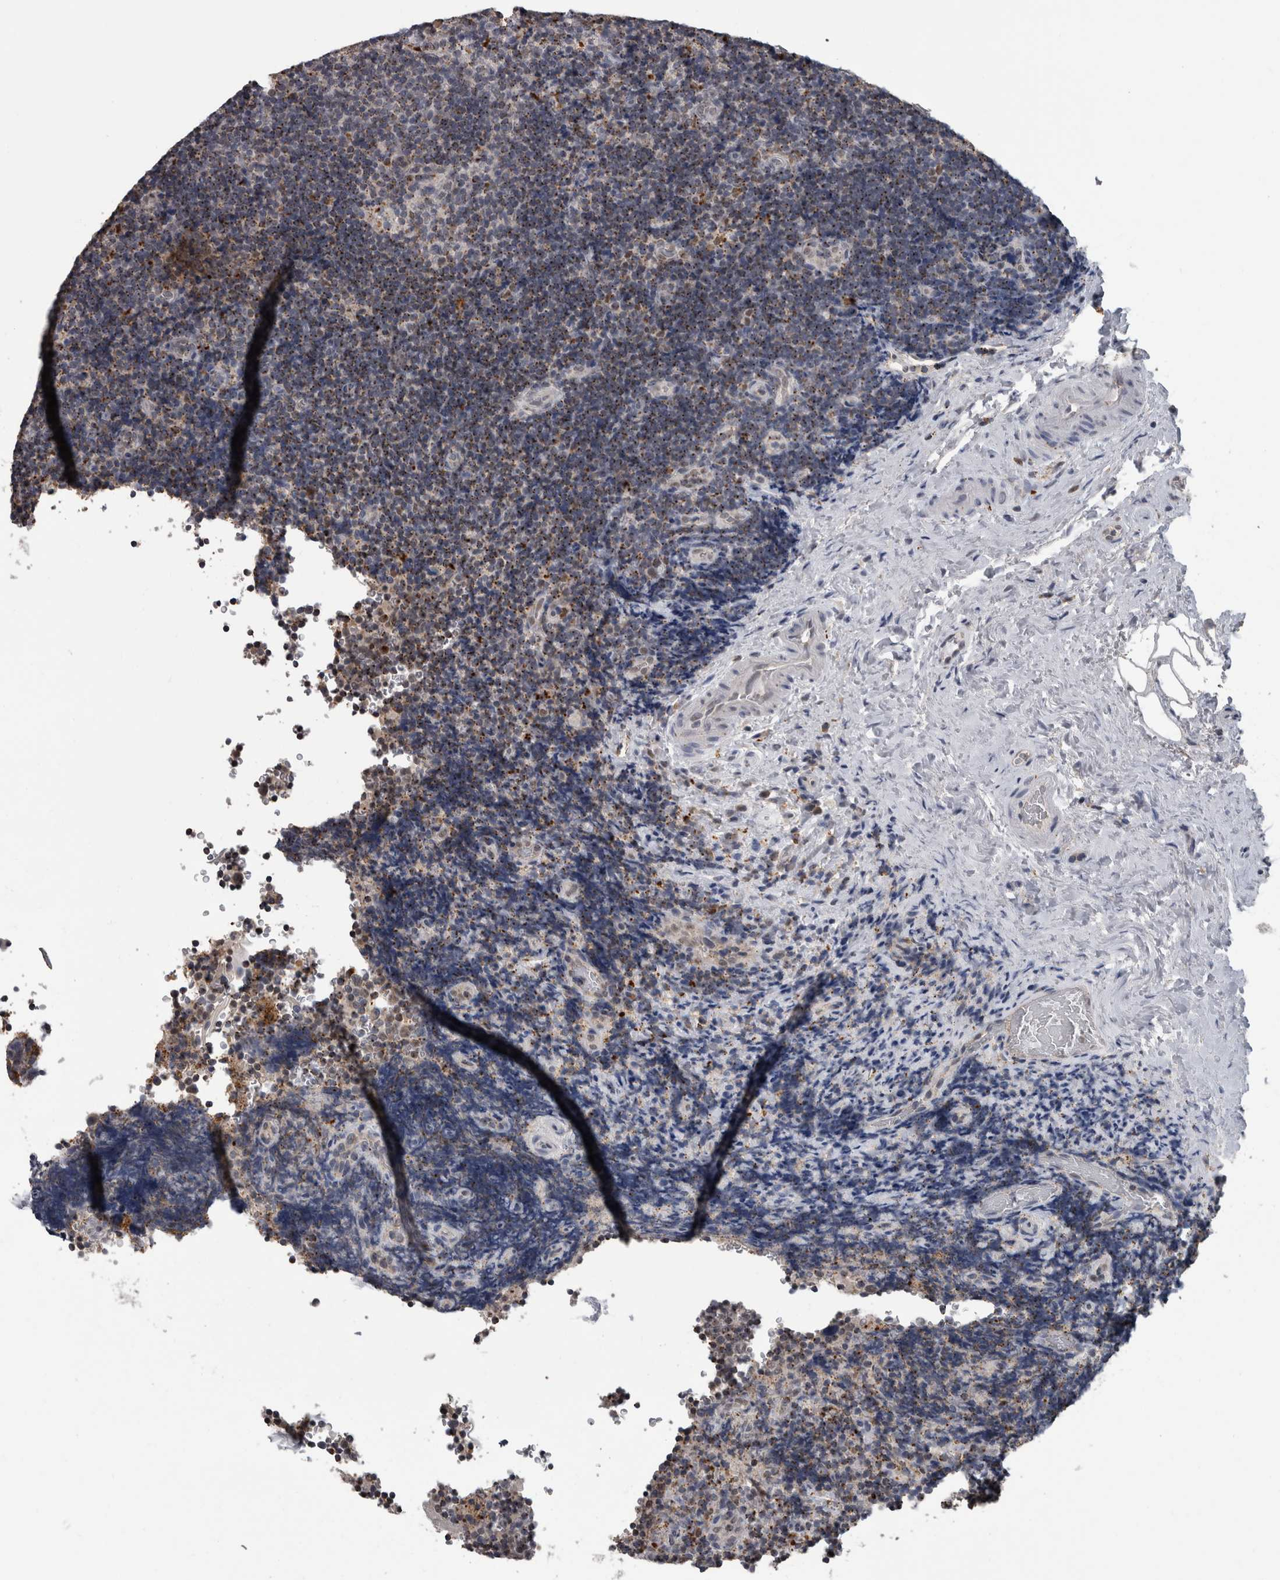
{"staining": {"intensity": "moderate", "quantity": "25%-75%", "location": "cytoplasmic/membranous"}, "tissue": "lymphoma", "cell_type": "Tumor cells", "image_type": "cancer", "snomed": [{"axis": "morphology", "description": "Malignant lymphoma, non-Hodgkin's type, High grade"}, {"axis": "topography", "description": "Tonsil"}], "caption": "Approximately 25%-75% of tumor cells in lymphoma exhibit moderate cytoplasmic/membranous protein positivity as visualized by brown immunohistochemical staining.", "gene": "NAAA", "patient": {"sex": "female", "age": 36}}